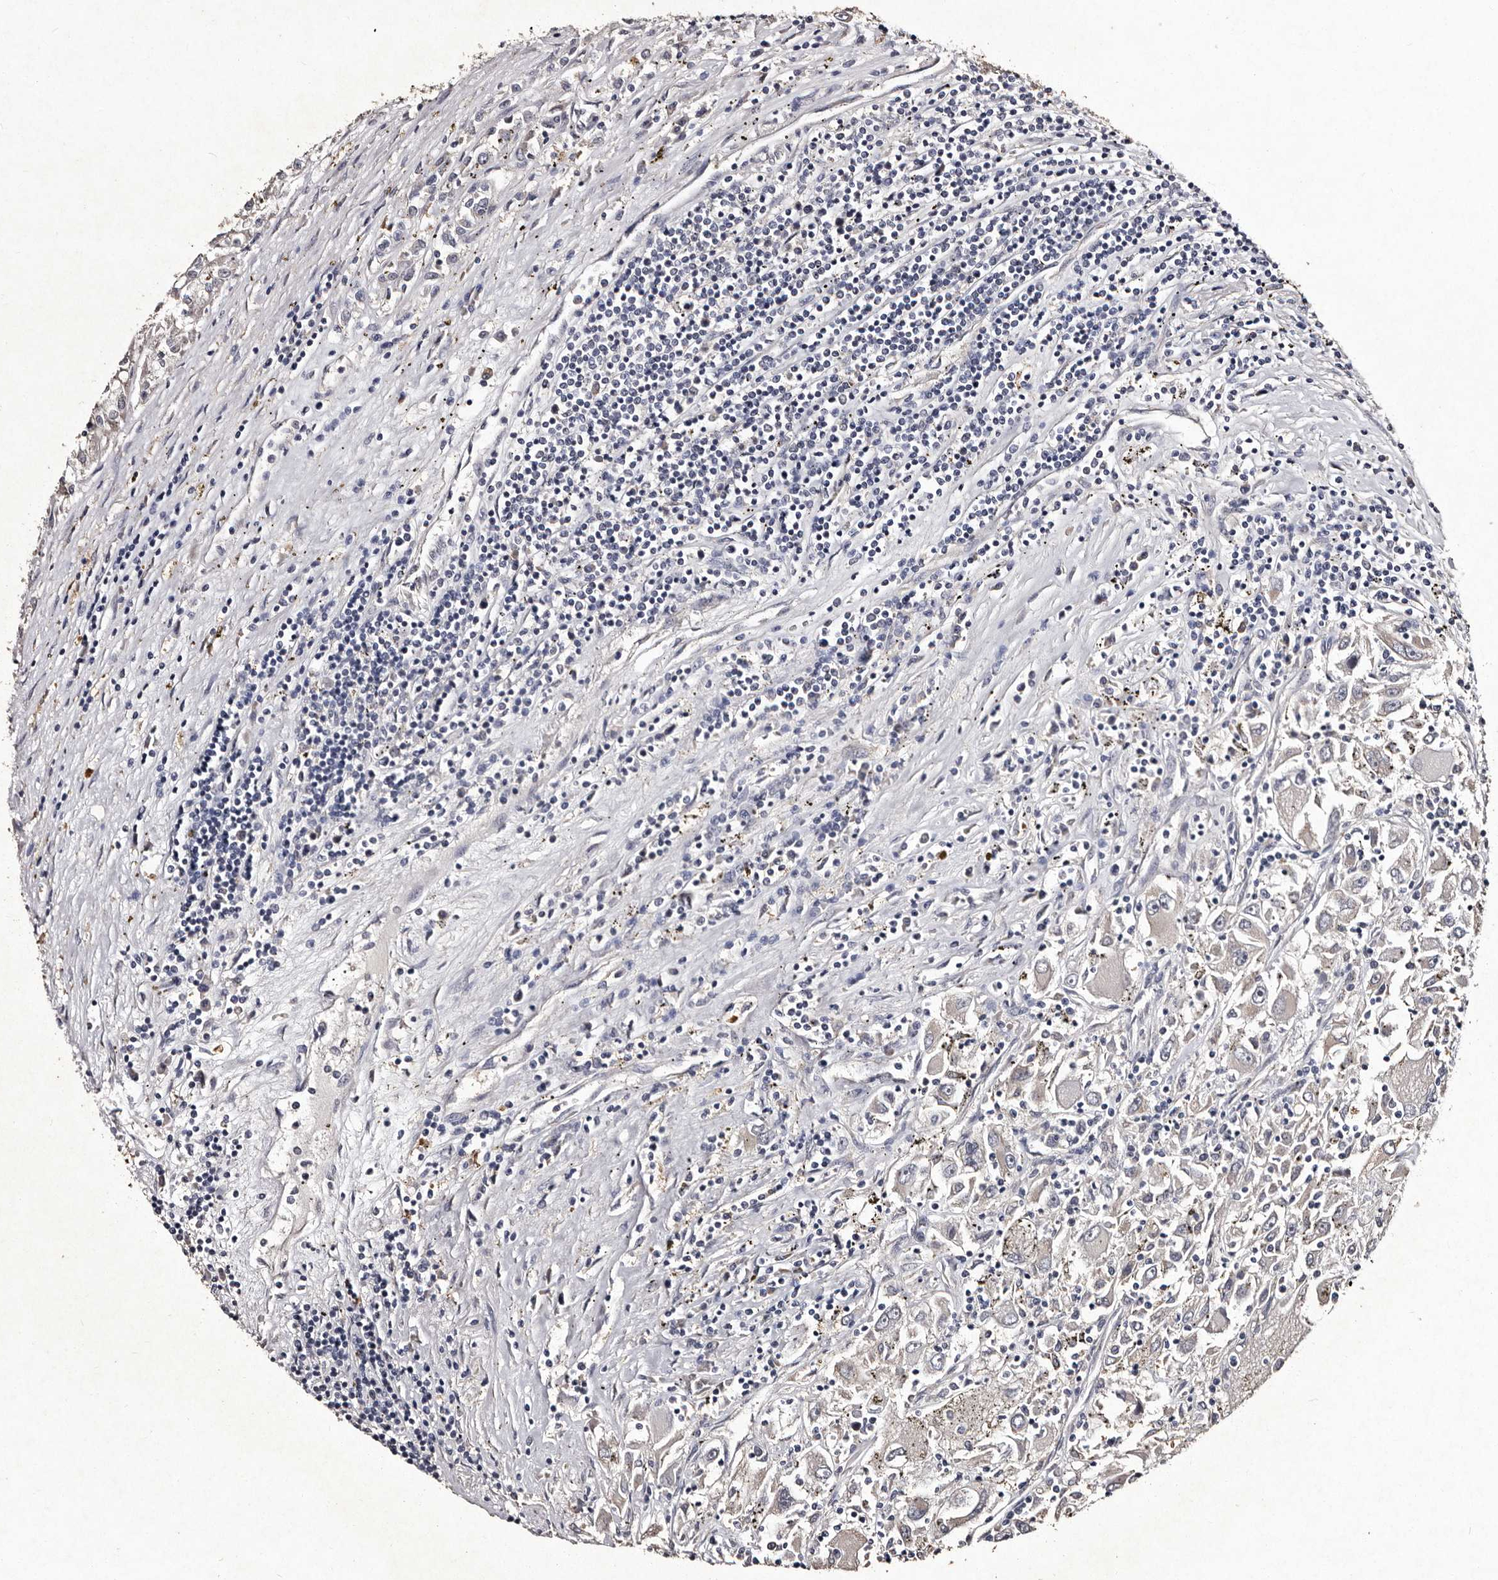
{"staining": {"intensity": "negative", "quantity": "none", "location": "none"}, "tissue": "renal cancer", "cell_type": "Tumor cells", "image_type": "cancer", "snomed": [{"axis": "morphology", "description": "Adenocarcinoma, NOS"}, {"axis": "topography", "description": "Kidney"}], "caption": "Adenocarcinoma (renal) was stained to show a protein in brown. There is no significant staining in tumor cells. (DAB immunohistochemistry with hematoxylin counter stain).", "gene": "TFB1M", "patient": {"sex": "female", "age": 52}}